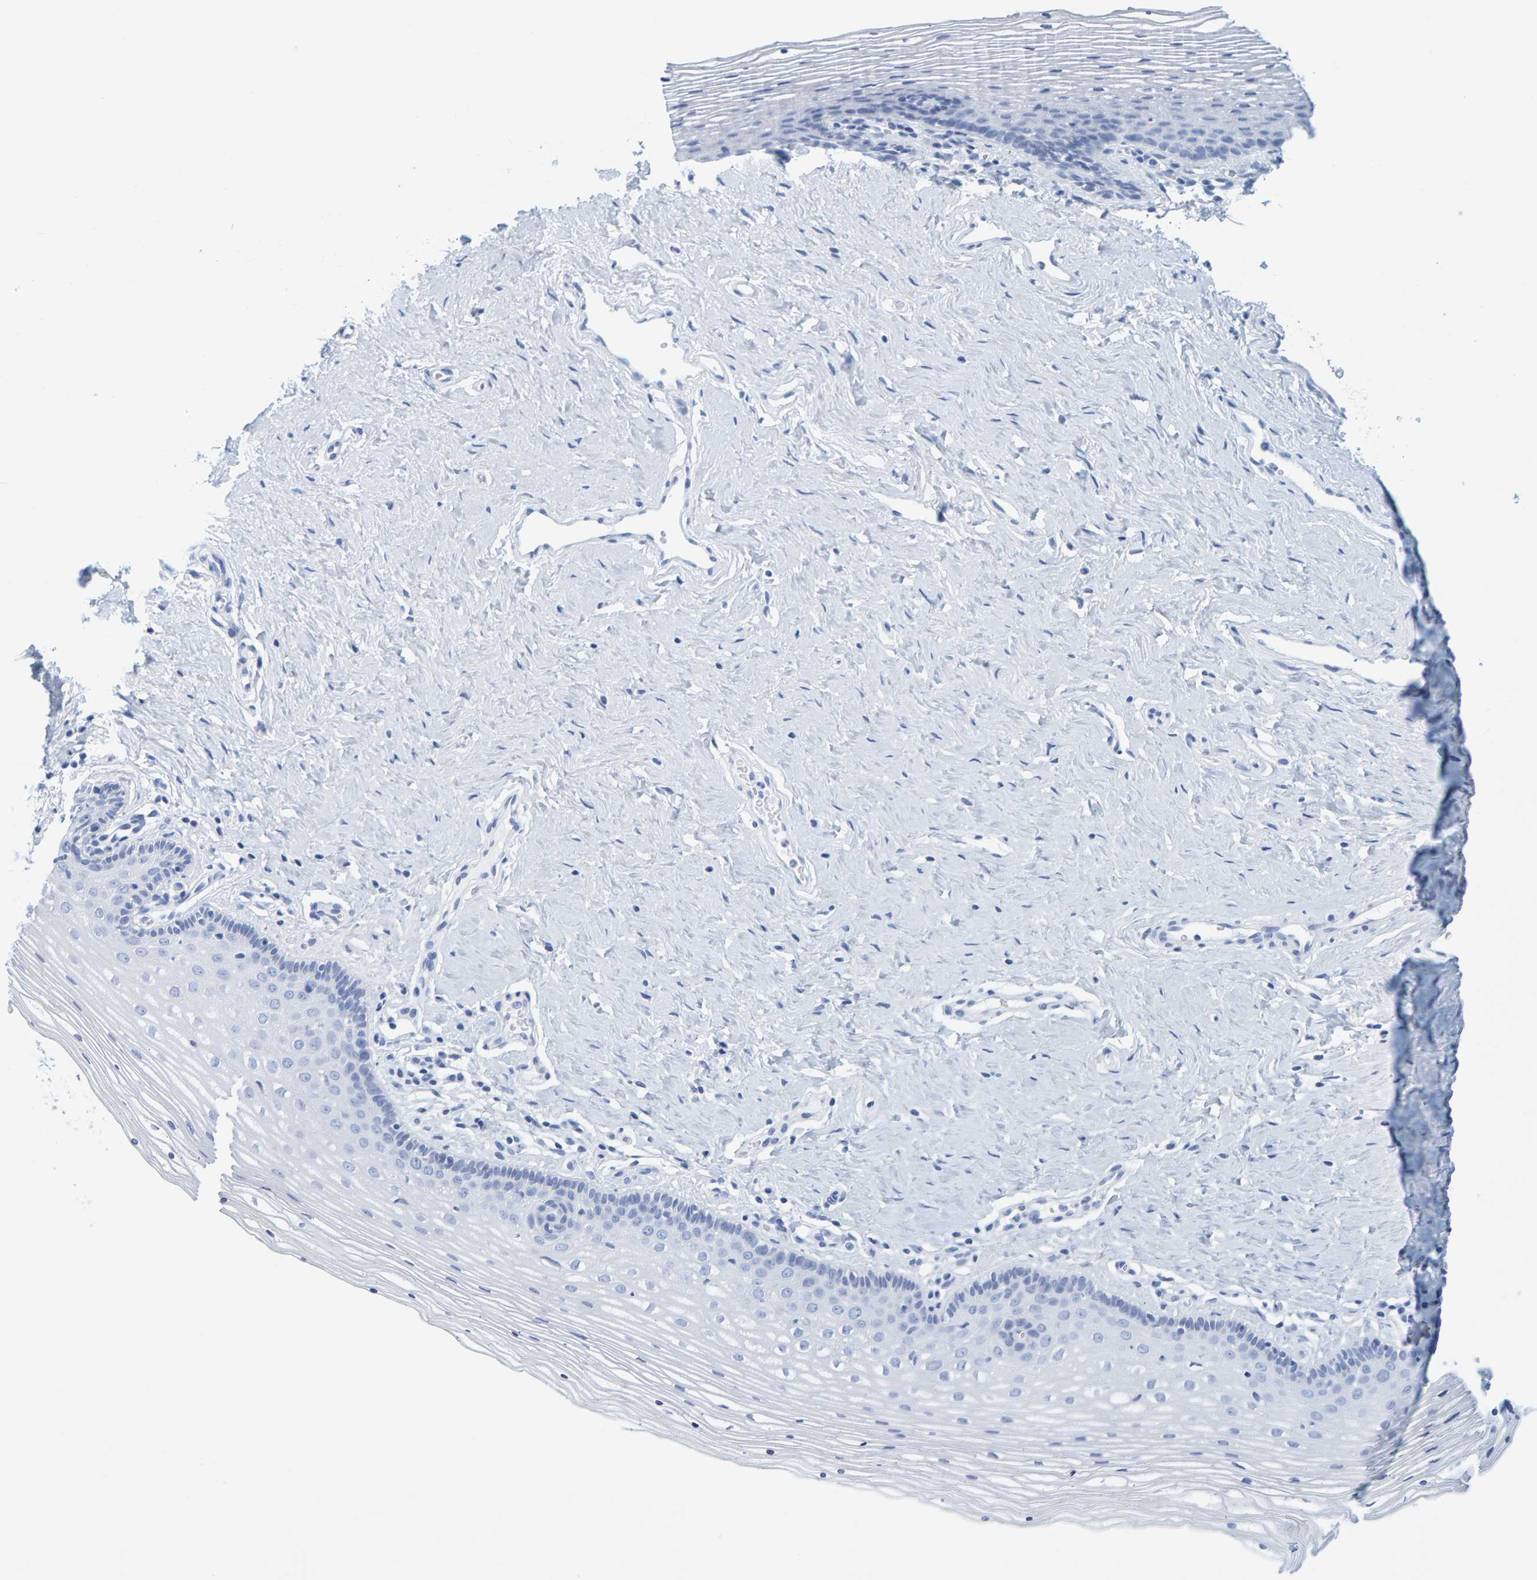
{"staining": {"intensity": "negative", "quantity": "none", "location": "none"}, "tissue": "vagina", "cell_type": "Squamous epithelial cells", "image_type": "normal", "snomed": [{"axis": "morphology", "description": "Normal tissue, NOS"}, {"axis": "topography", "description": "Vagina"}], "caption": "Vagina stained for a protein using immunohistochemistry (IHC) reveals no staining squamous epithelial cells.", "gene": "SFTPC", "patient": {"sex": "female", "age": 32}}